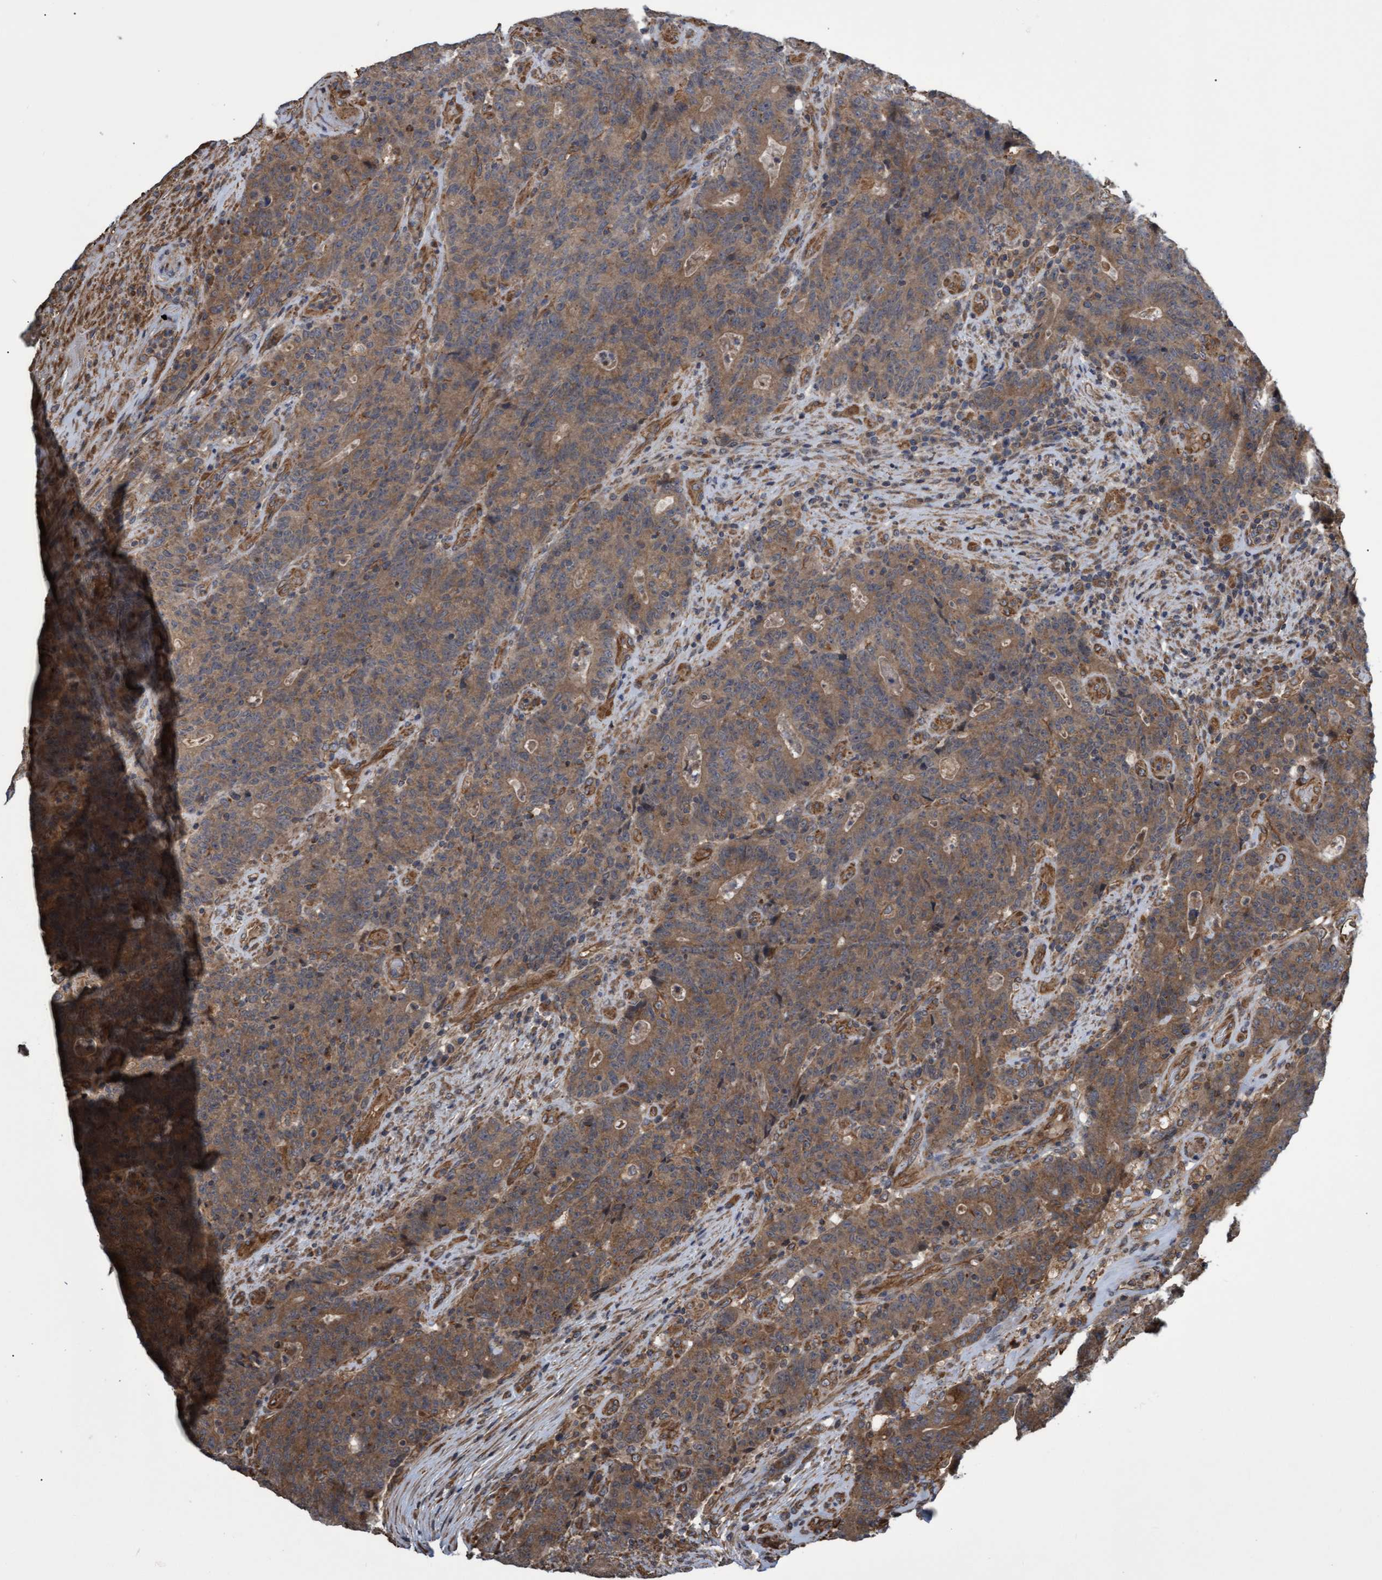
{"staining": {"intensity": "moderate", "quantity": ">75%", "location": "cytoplasmic/membranous"}, "tissue": "colorectal cancer", "cell_type": "Tumor cells", "image_type": "cancer", "snomed": [{"axis": "morphology", "description": "Normal tissue, NOS"}, {"axis": "morphology", "description": "Adenocarcinoma, NOS"}, {"axis": "topography", "description": "Colon"}], "caption": "Immunohistochemical staining of colorectal cancer (adenocarcinoma) demonstrates moderate cytoplasmic/membranous protein expression in about >75% of tumor cells. (Stains: DAB in brown, nuclei in blue, Microscopy: brightfield microscopy at high magnification).", "gene": "TNFRSF10B", "patient": {"sex": "female", "age": 75}}